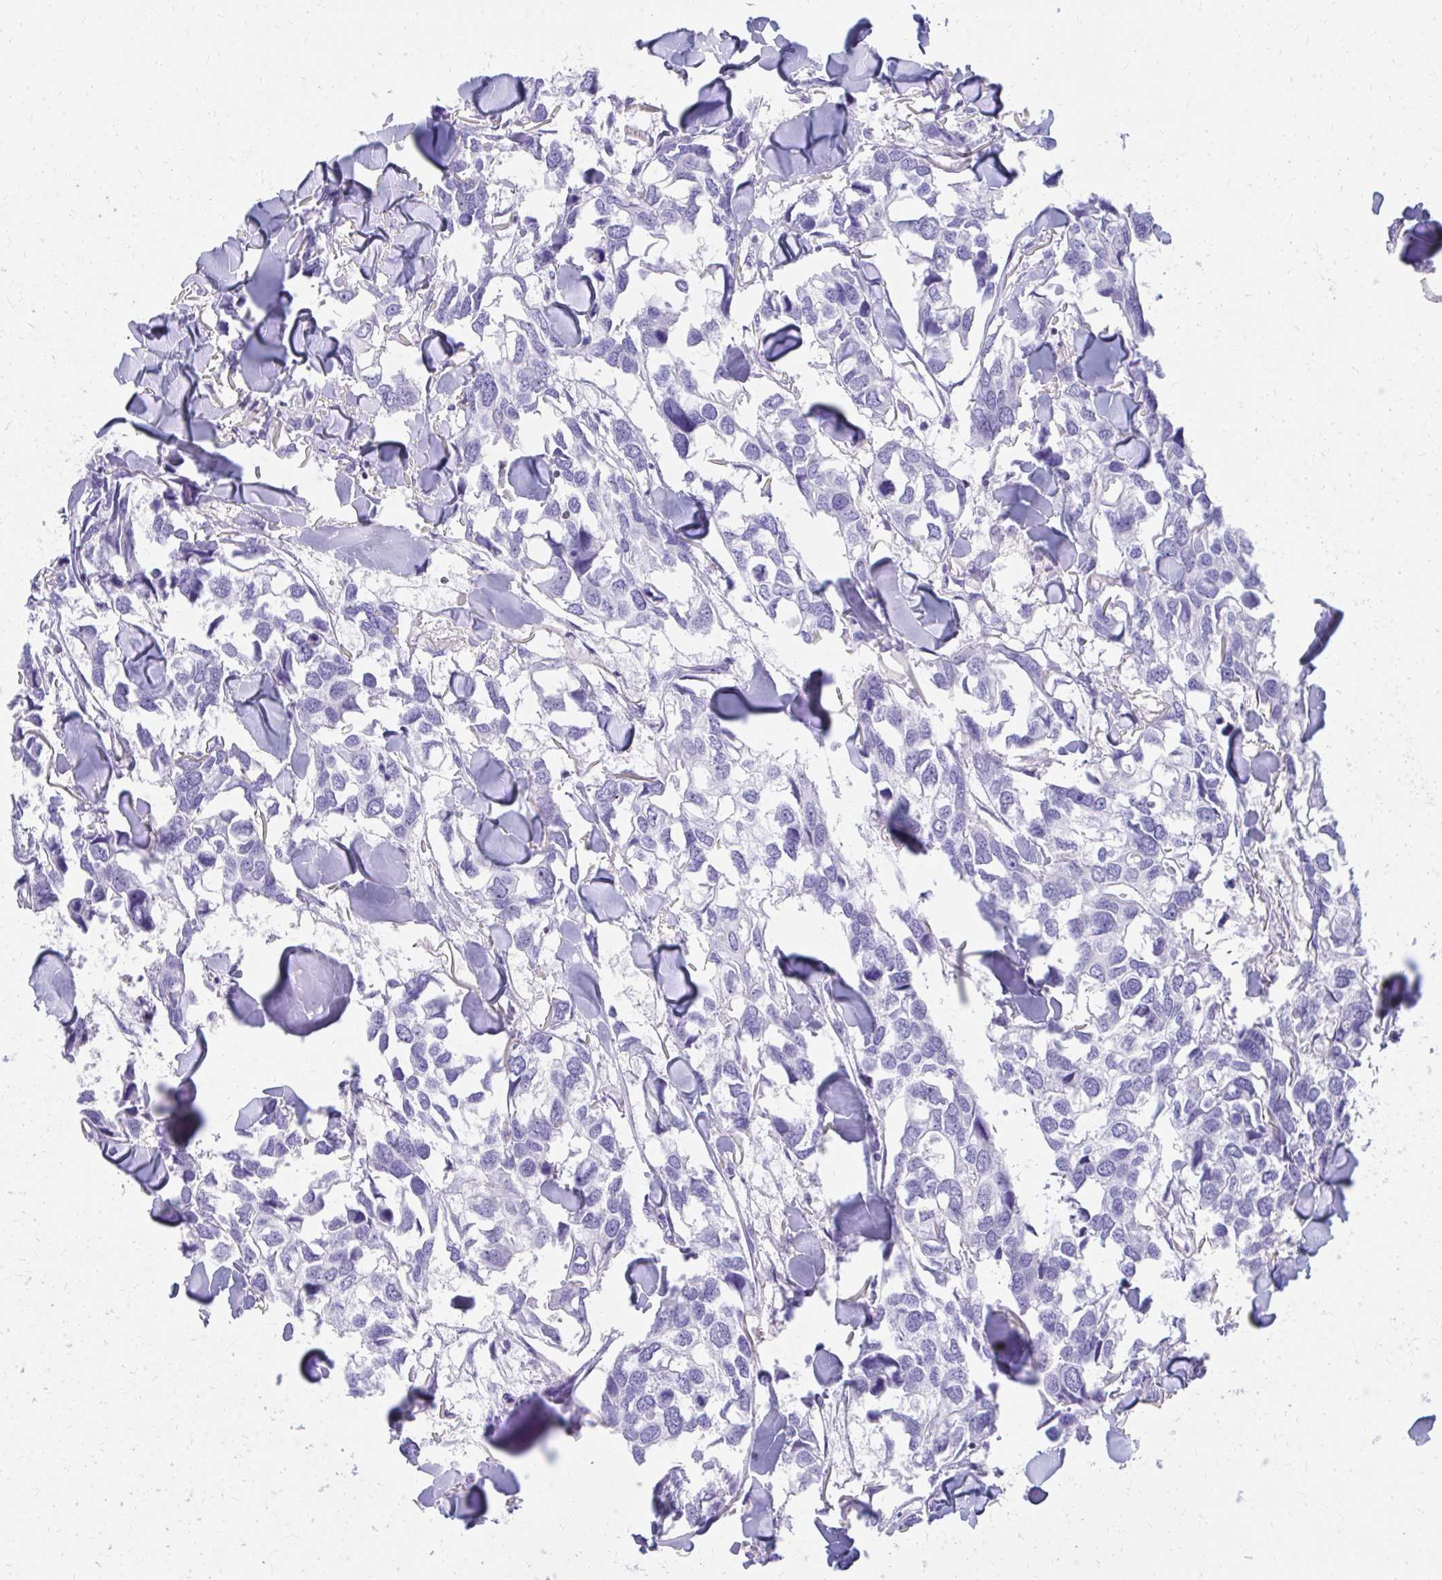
{"staining": {"intensity": "negative", "quantity": "none", "location": "none"}, "tissue": "breast cancer", "cell_type": "Tumor cells", "image_type": "cancer", "snomed": [{"axis": "morphology", "description": "Duct carcinoma"}, {"axis": "topography", "description": "Breast"}], "caption": "This is a image of immunohistochemistry (IHC) staining of breast cancer (invasive ductal carcinoma), which shows no positivity in tumor cells. (Stains: DAB (3,3'-diaminobenzidine) IHC with hematoxylin counter stain, Microscopy: brightfield microscopy at high magnification).", "gene": "RUNX3", "patient": {"sex": "female", "age": 83}}